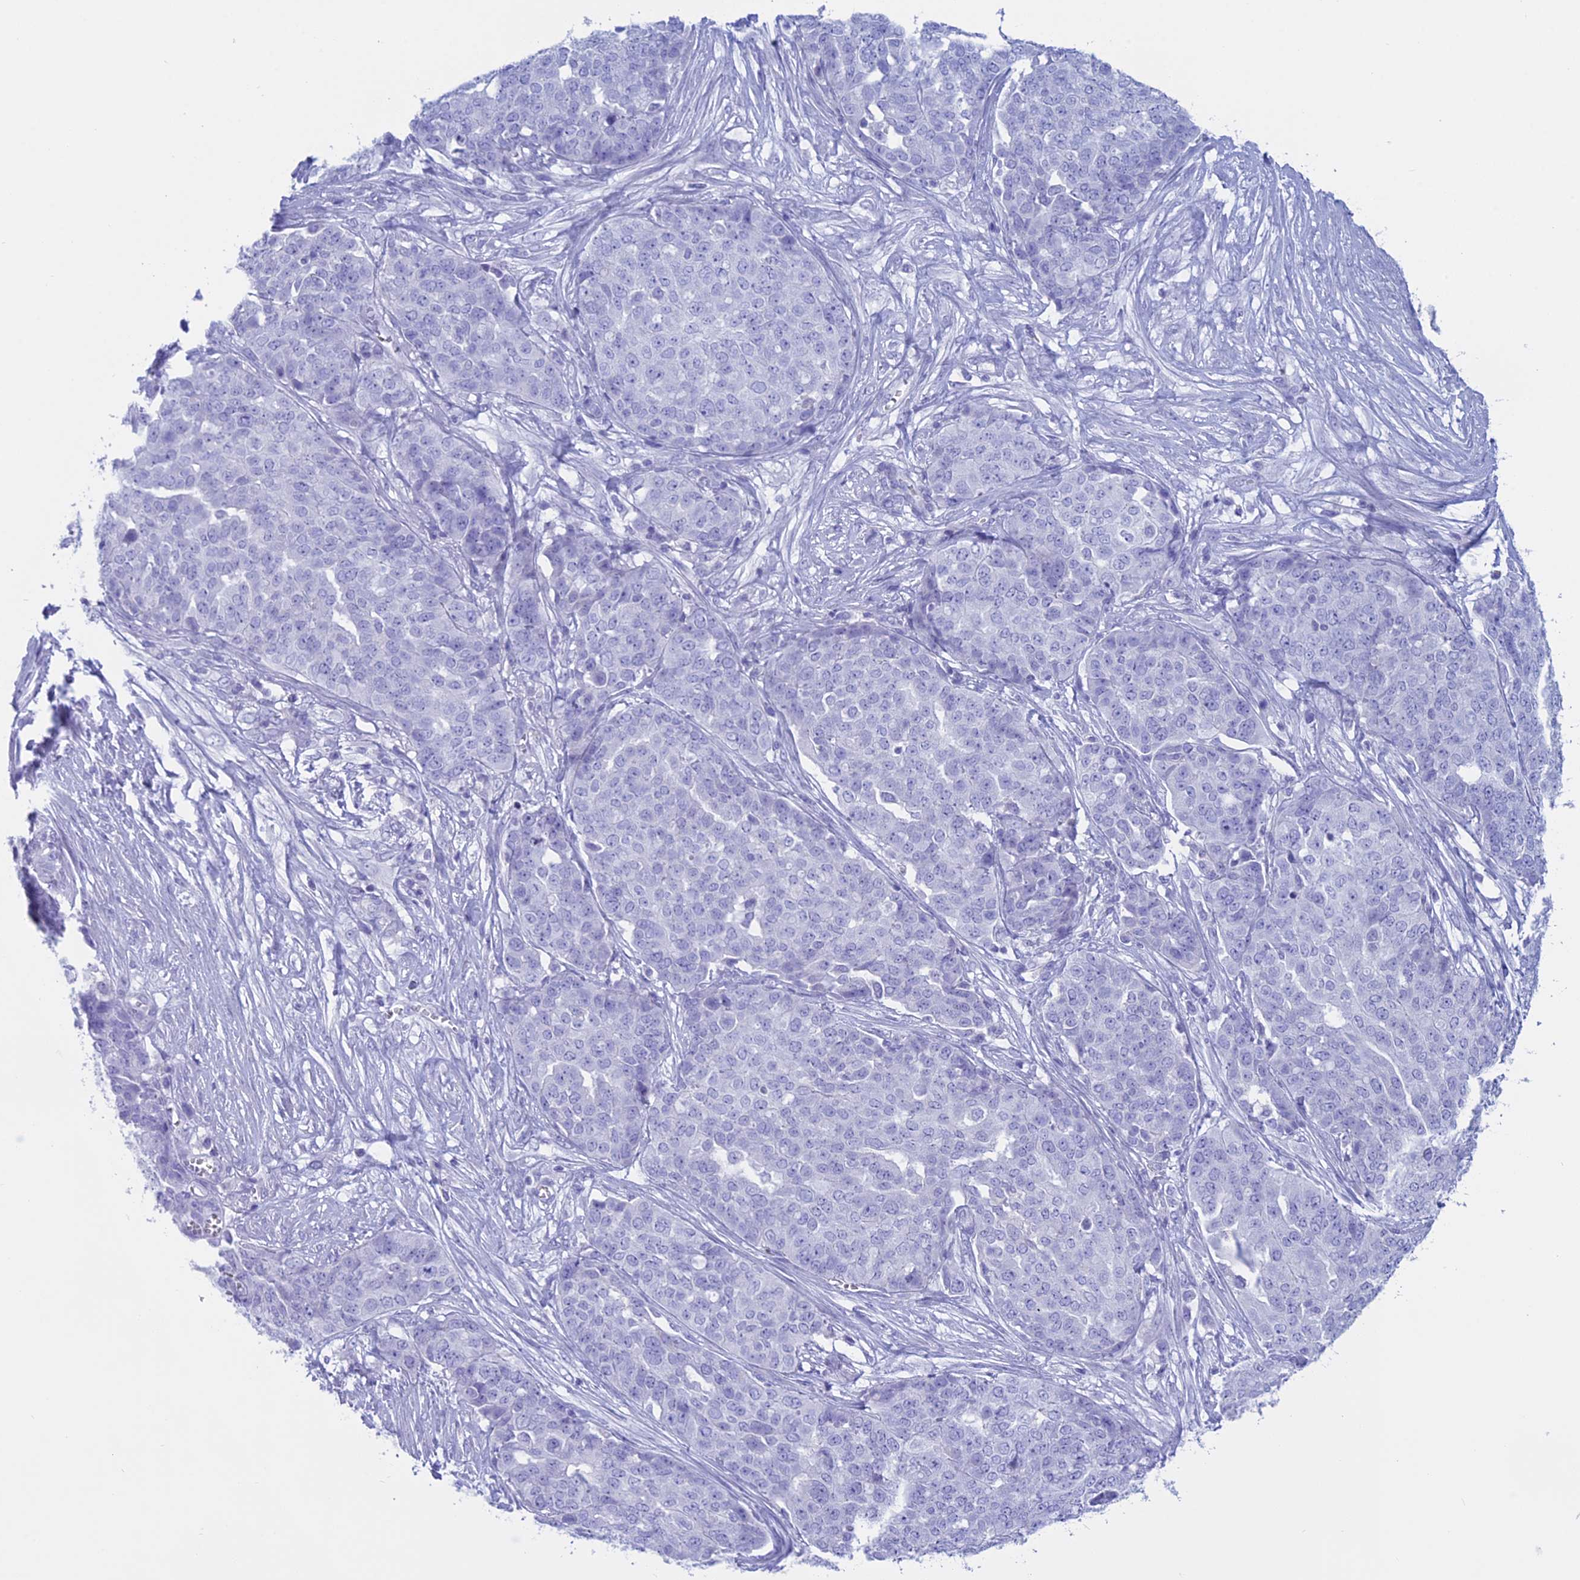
{"staining": {"intensity": "negative", "quantity": "none", "location": "none"}, "tissue": "ovarian cancer", "cell_type": "Tumor cells", "image_type": "cancer", "snomed": [{"axis": "morphology", "description": "Cystadenocarcinoma, serous, NOS"}, {"axis": "topography", "description": "Soft tissue"}, {"axis": "topography", "description": "Ovary"}], "caption": "There is no significant positivity in tumor cells of ovarian serous cystadenocarcinoma.", "gene": "RP1", "patient": {"sex": "female", "age": 57}}